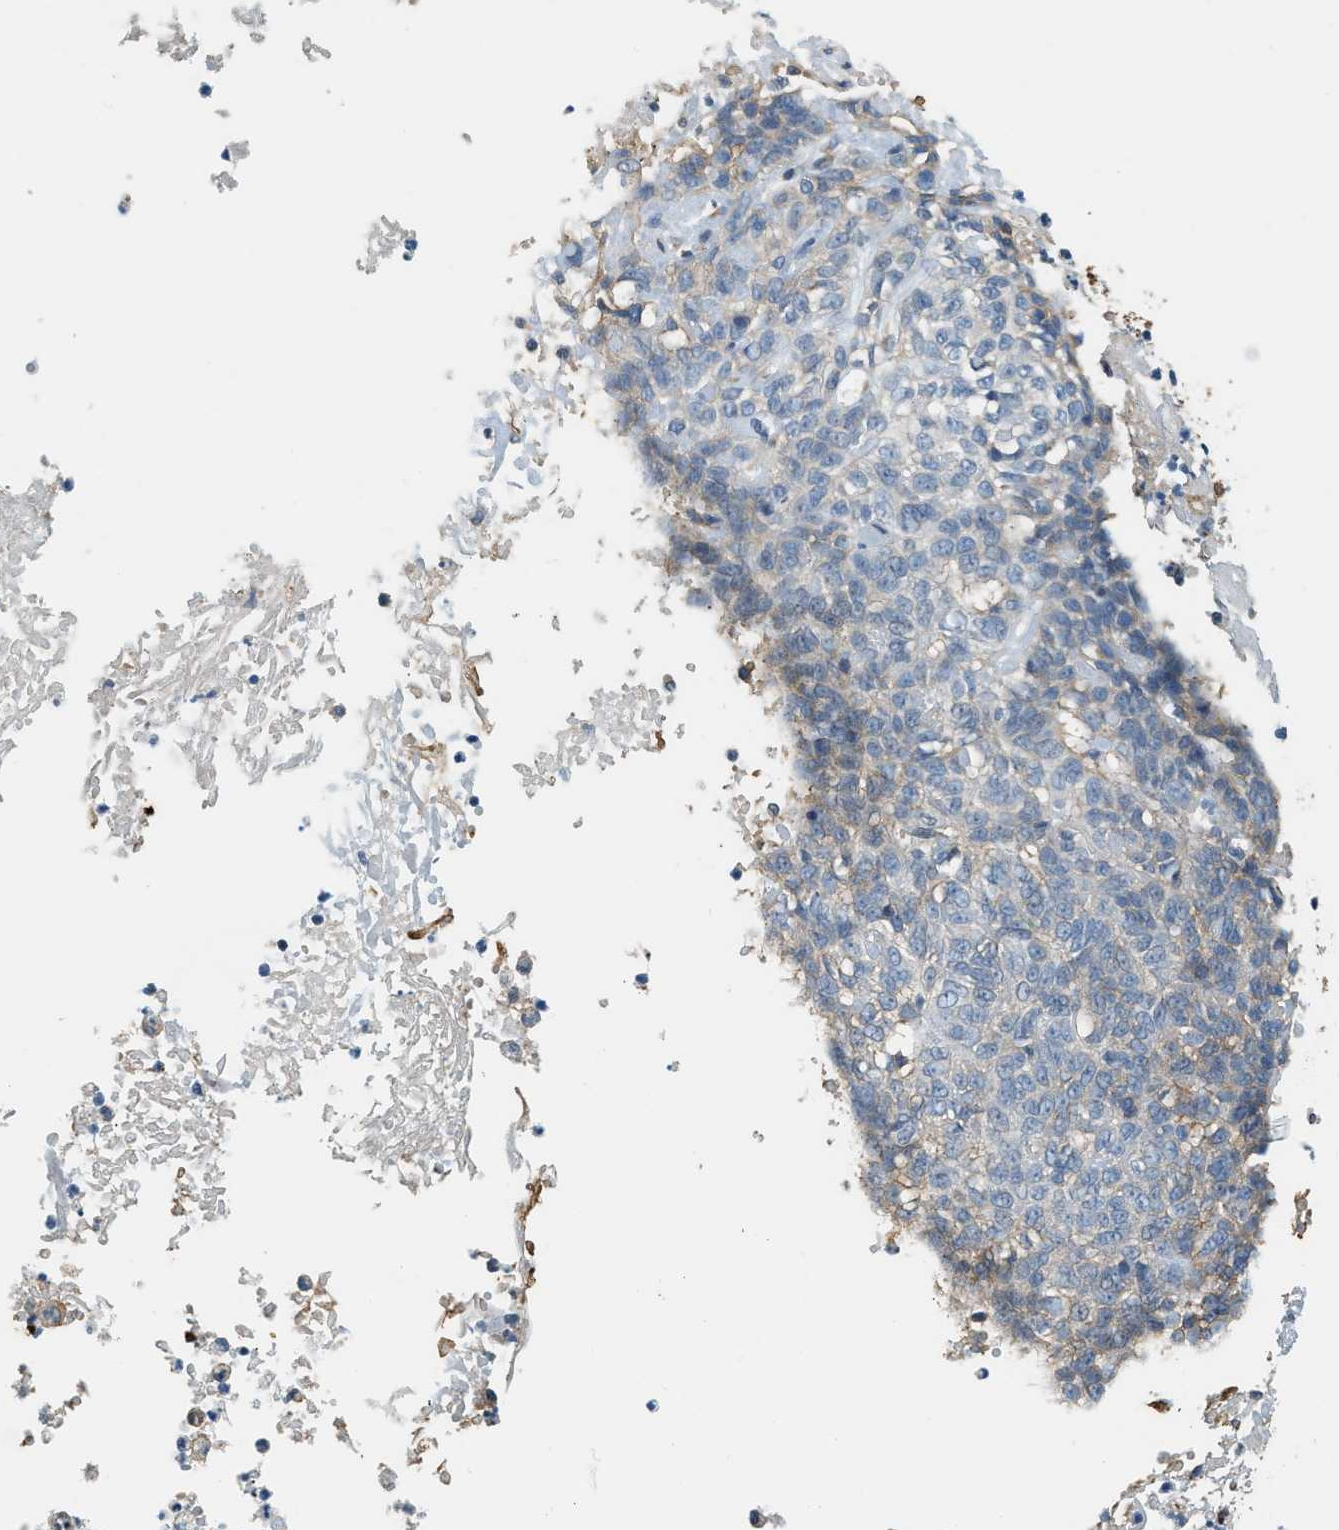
{"staining": {"intensity": "negative", "quantity": "none", "location": "none"}, "tissue": "skin cancer", "cell_type": "Tumor cells", "image_type": "cancer", "snomed": [{"axis": "morphology", "description": "Normal tissue, NOS"}, {"axis": "morphology", "description": "Basal cell carcinoma"}, {"axis": "topography", "description": "Skin"}], "caption": "High magnification brightfield microscopy of skin cancer (basal cell carcinoma) stained with DAB (3,3'-diaminobenzidine) (brown) and counterstained with hematoxylin (blue): tumor cells show no significant positivity.", "gene": "CYTH2", "patient": {"sex": "male", "age": 87}}